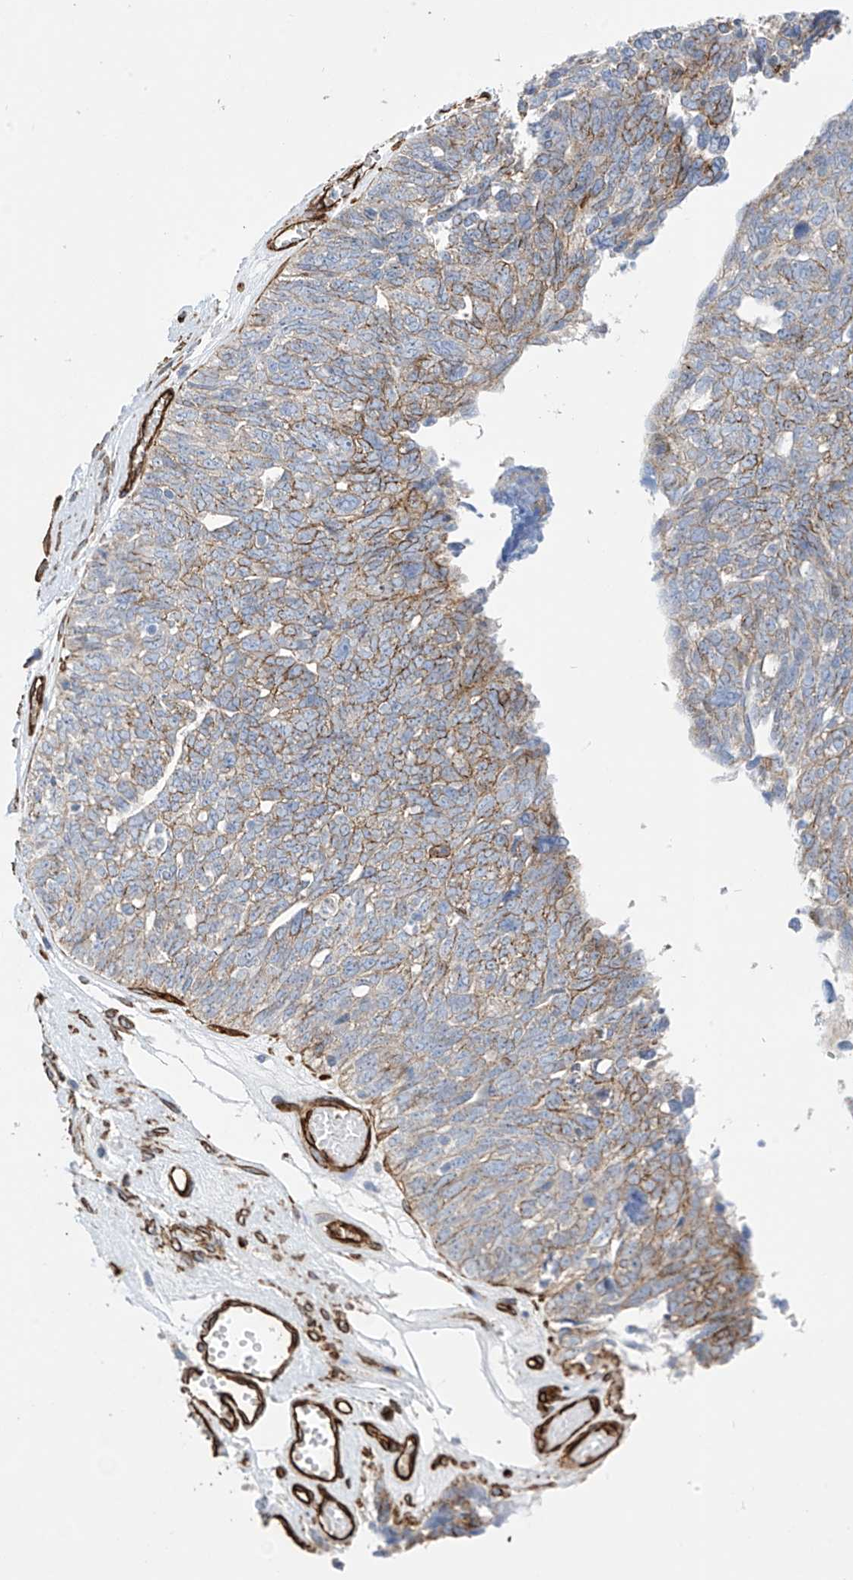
{"staining": {"intensity": "moderate", "quantity": "25%-75%", "location": "cytoplasmic/membranous"}, "tissue": "ovarian cancer", "cell_type": "Tumor cells", "image_type": "cancer", "snomed": [{"axis": "morphology", "description": "Cystadenocarcinoma, serous, NOS"}, {"axis": "topography", "description": "Ovary"}], "caption": "Ovarian cancer (serous cystadenocarcinoma) stained with a protein marker reveals moderate staining in tumor cells.", "gene": "UBTD1", "patient": {"sex": "female", "age": 79}}